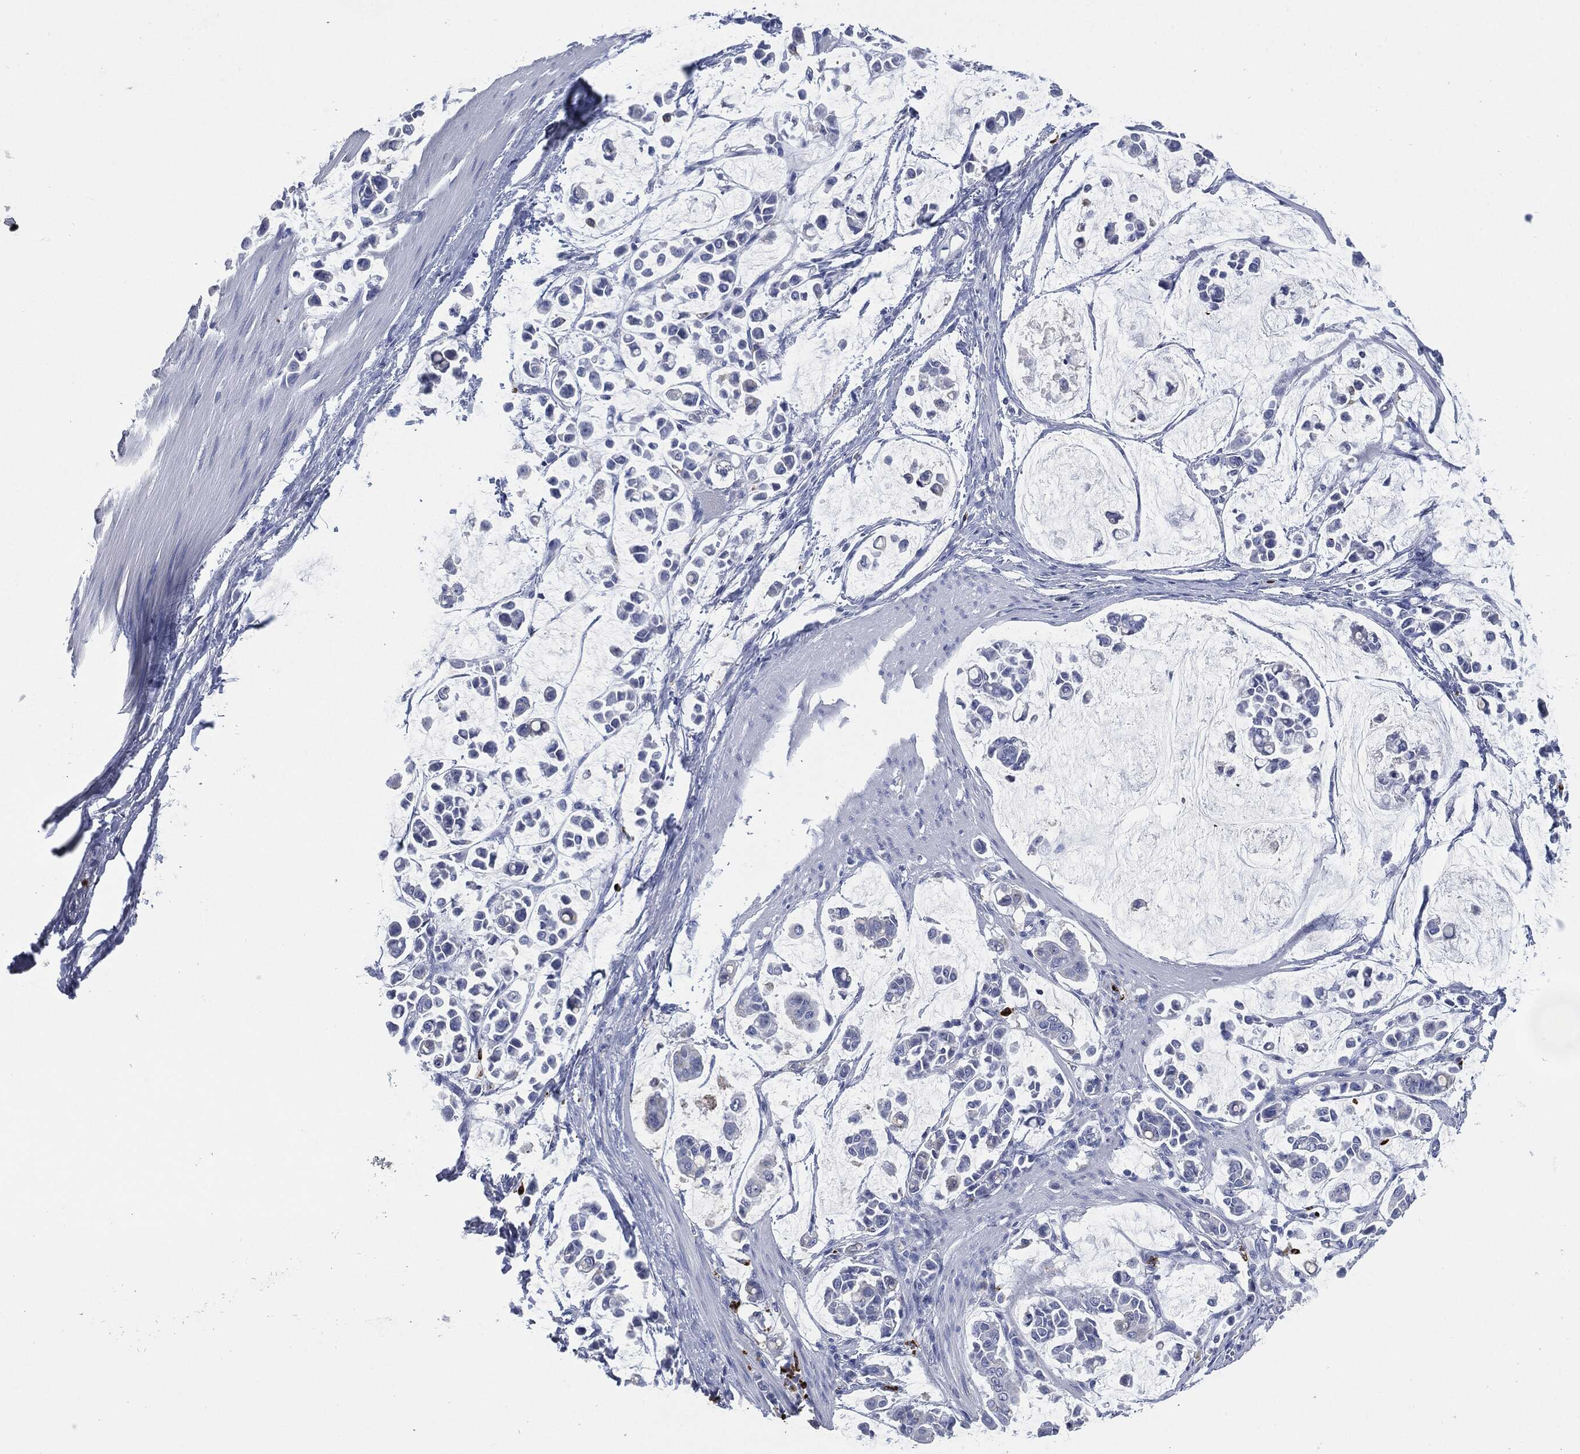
{"staining": {"intensity": "negative", "quantity": "none", "location": "none"}, "tissue": "stomach cancer", "cell_type": "Tumor cells", "image_type": "cancer", "snomed": [{"axis": "morphology", "description": "Adenocarcinoma, NOS"}, {"axis": "topography", "description": "Stomach"}], "caption": "A high-resolution histopathology image shows immunohistochemistry (IHC) staining of stomach cancer (adenocarcinoma), which demonstrates no significant staining in tumor cells.", "gene": "CEACAM8", "patient": {"sex": "male", "age": 82}}